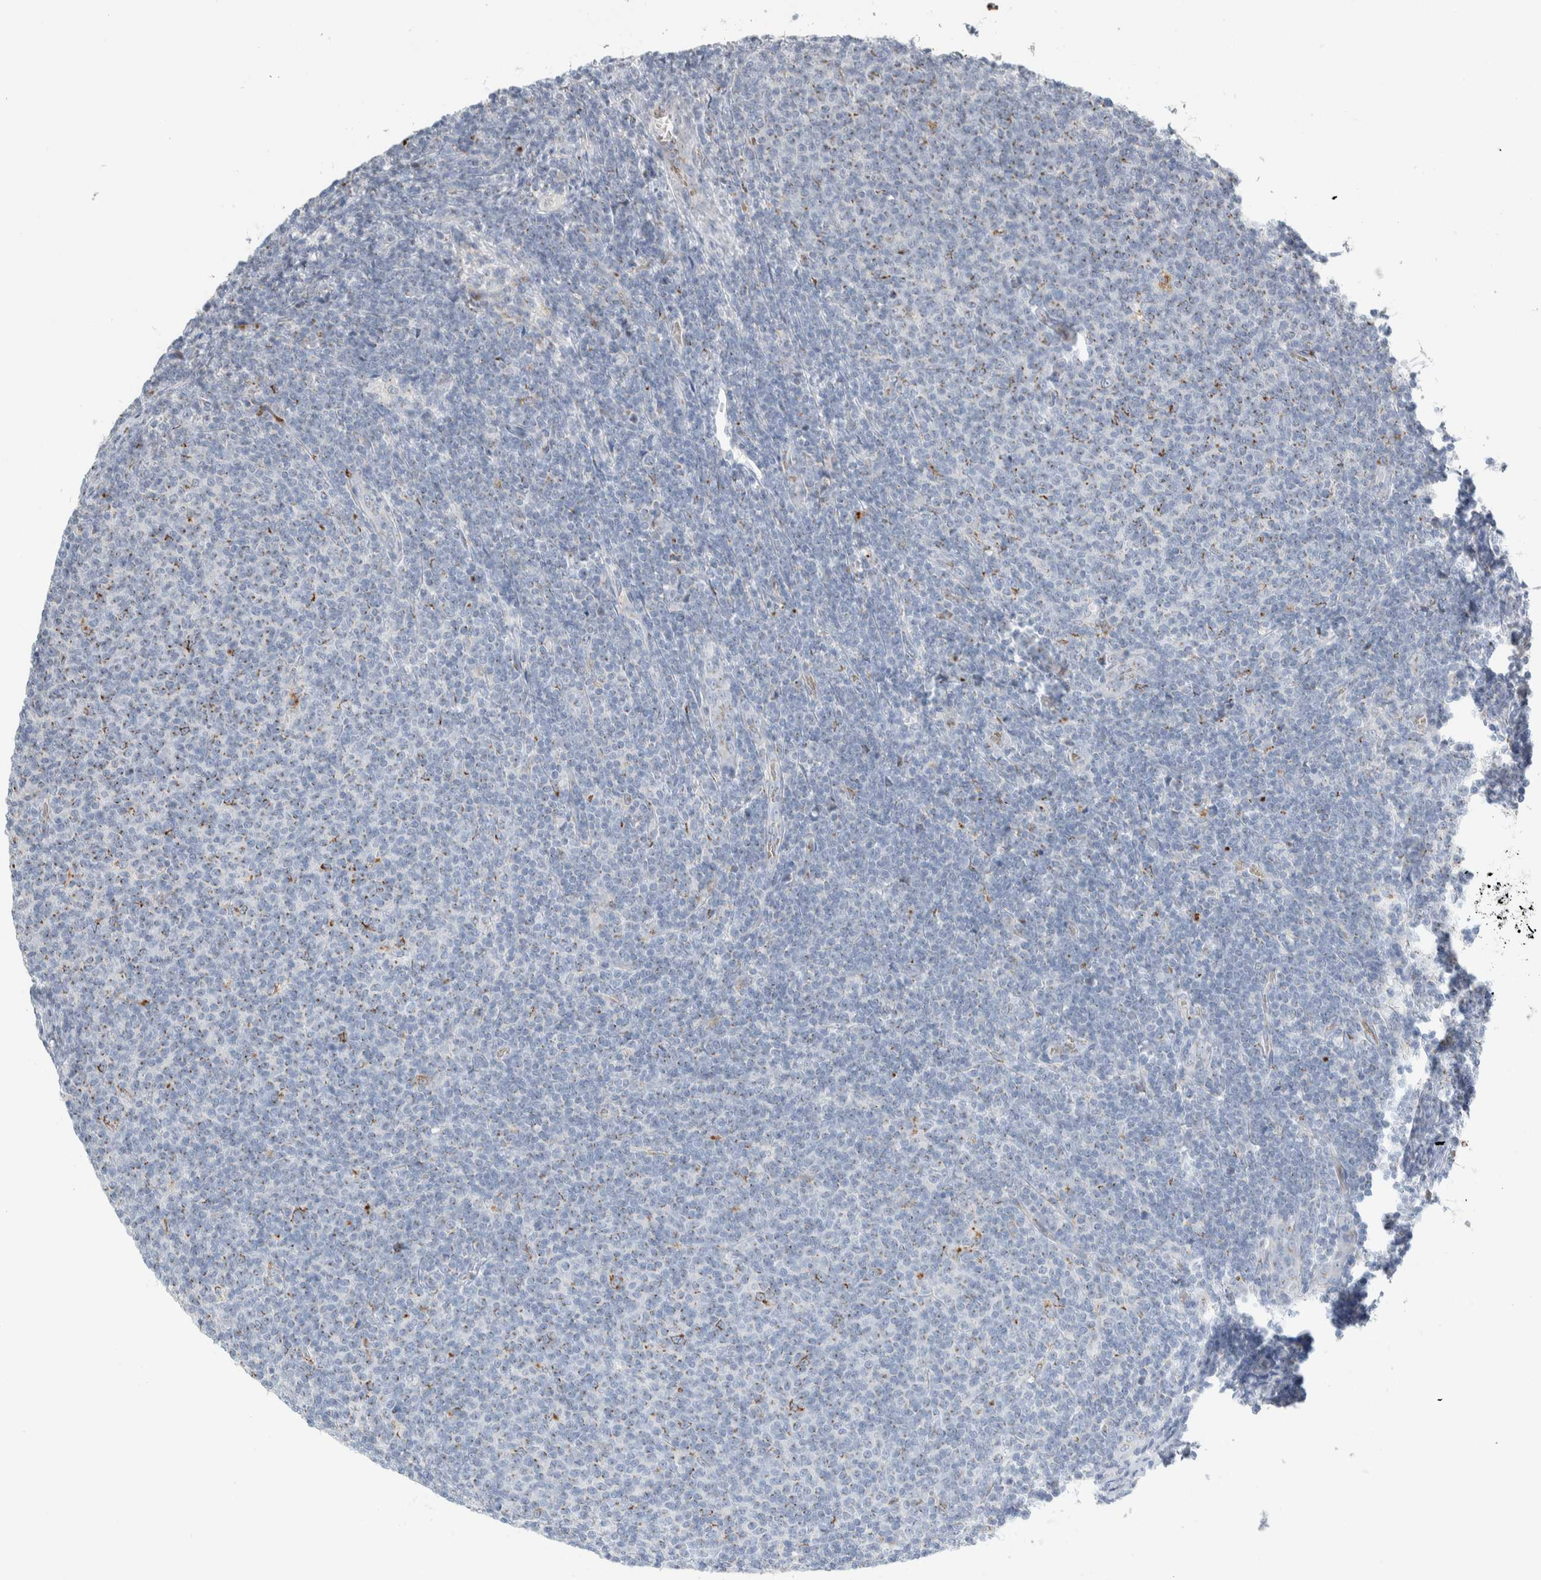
{"staining": {"intensity": "weak", "quantity": "<25%", "location": "cytoplasmic/membranous"}, "tissue": "lymphoma", "cell_type": "Tumor cells", "image_type": "cancer", "snomed": [{"axis": "morphology", "description": "Malignant lymphoma, non-Hodgkin's type, Low grade"}, {"axis": "topography", "description": "Lymph node"}], "caption": "A photomicrograph of human lymphoma is negative for staining in tumor cells.", "gene": "SLC38A10", "patient": {"sex": "male", "age": 66}}